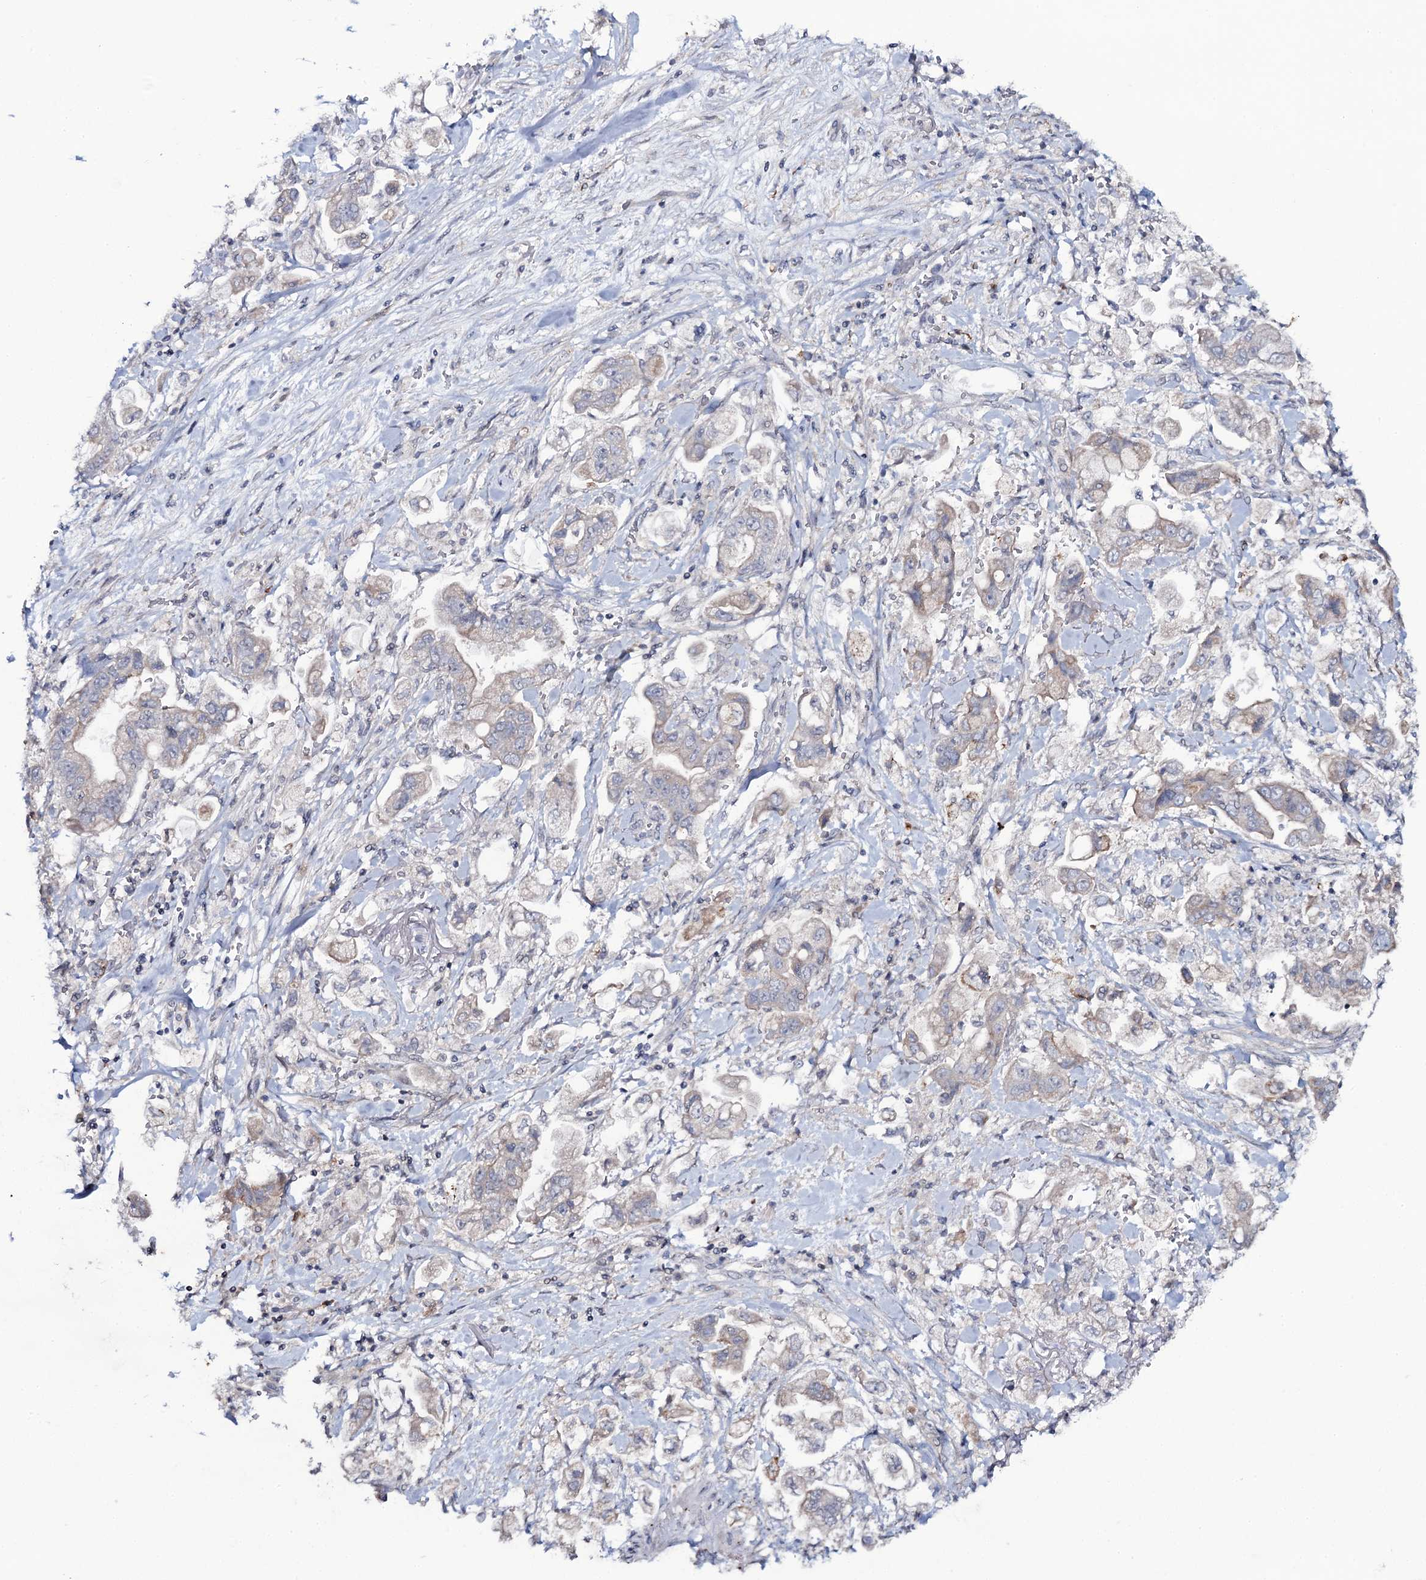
{"staining": {"intensity": "weak", "quantity": "25%-75%", "location": "cytoplasmic/membranous"}, "tissue": "stomach cancer", "cell_type": "Tumor cells", "image_type": "cancer", "snomed": [{"axis": "morphology", "description": "Adenocarcinoma, NOS"}, {"axis": "topography", "description": "Stomach"}], "caption": "Stomach cancer (adenocarcinoma) tissue shows weak cytoplasmic/membranous positivity in about 25%-75% of tumor cells, visualized by immunohistochemistry.", "gene": "SNAP23", "patient": {"sex": "male", "age": 62}}